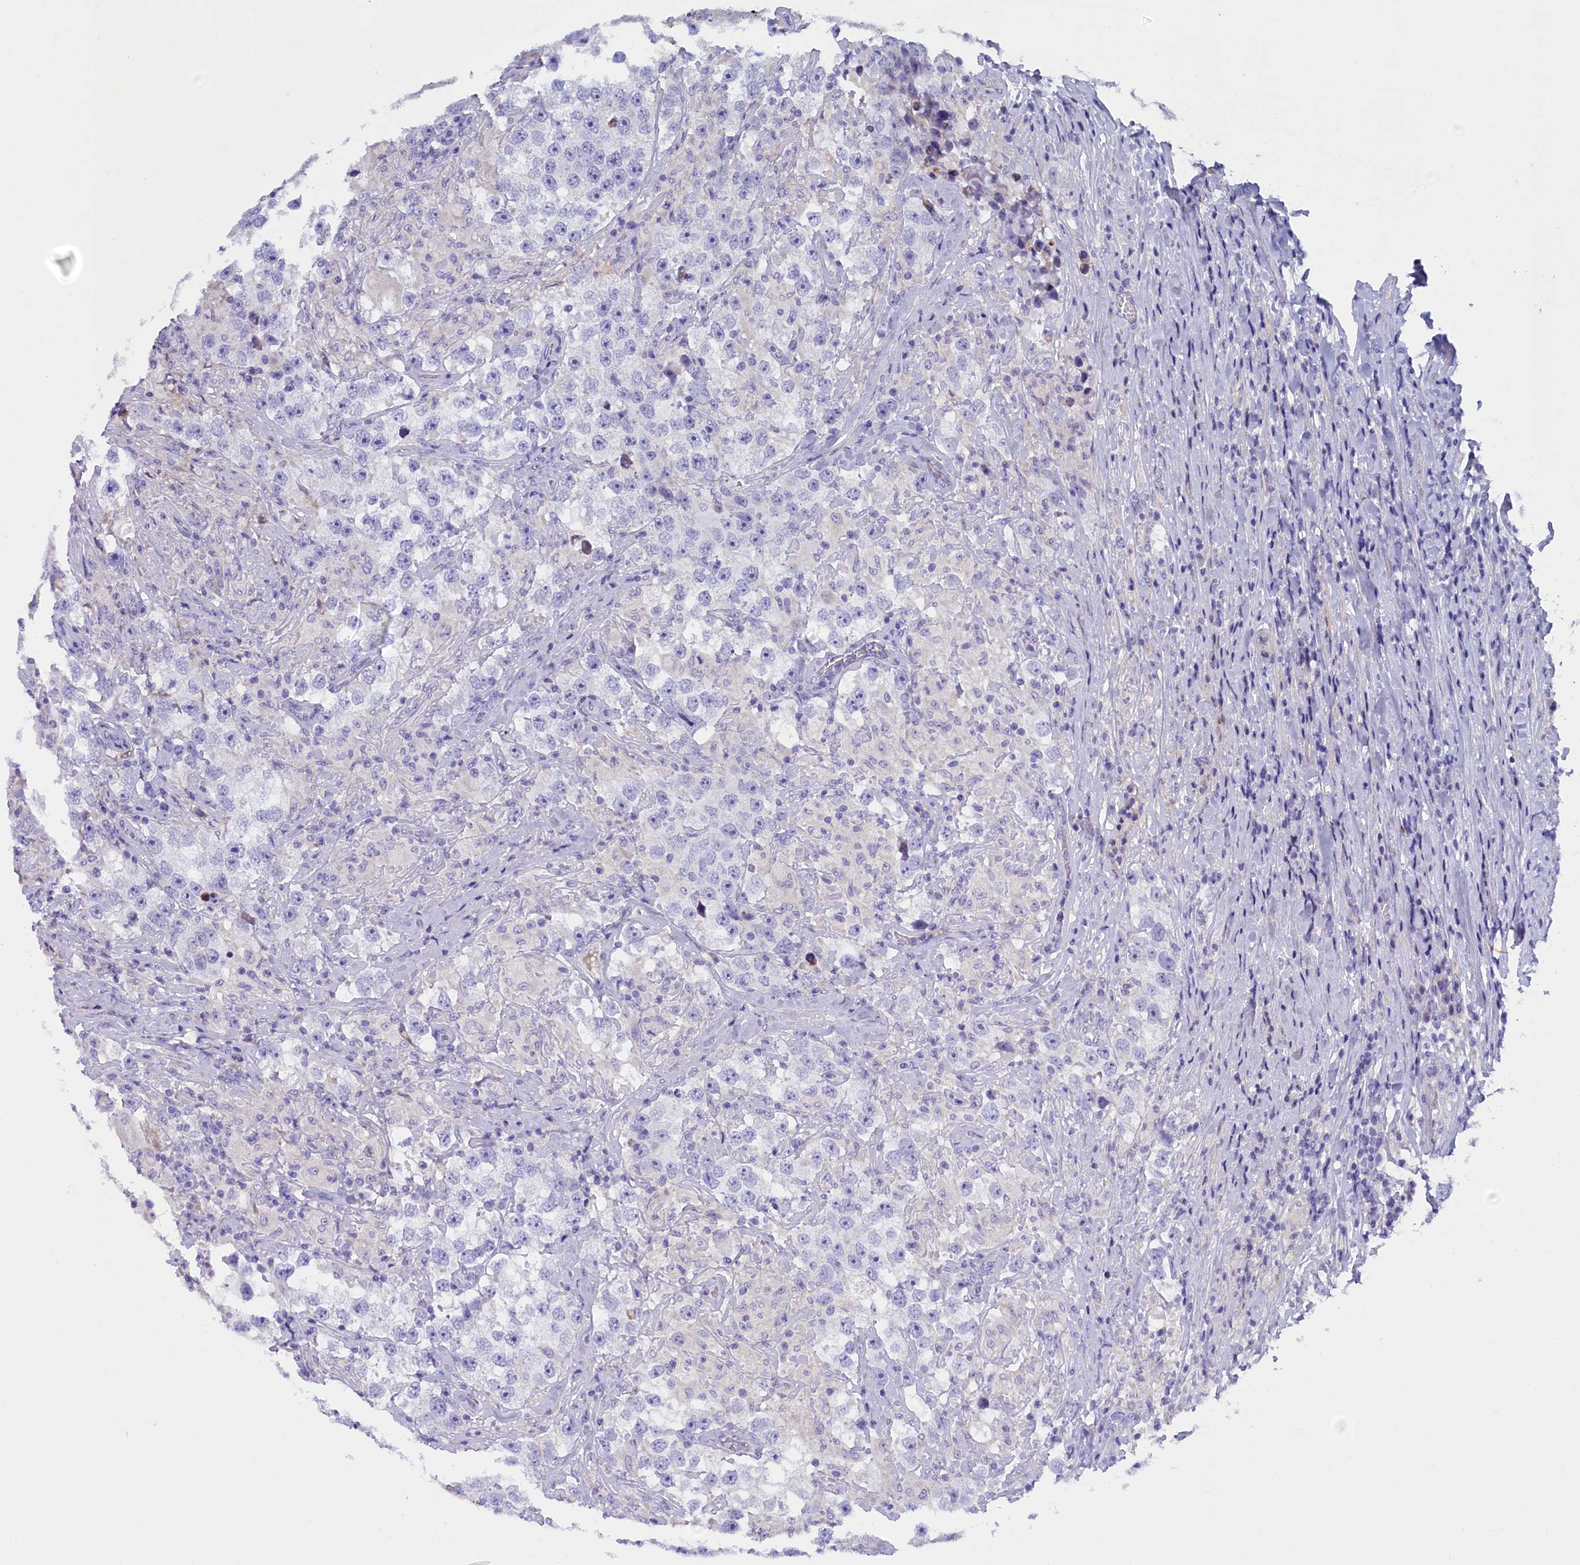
{"staining": {"intensity": "negative", "quantity": "none", "location": "none"}, "tissue": "testis cancer", "cell_type": "Tumor cells", "image_type": "cancer", "snomed": [{"axis": "morphology", "description": "Seminoma, NOS"}, {"axis": "topography", "description": "Testis"}], "caption": "IHC photomicrograph of seminoma (testis) stained for a protein (brown), which shows no staining in tumor cells. Nuclei are stained in blue.", "gene": "RTTN", "patient": {"sex": "male", "age": 46}}